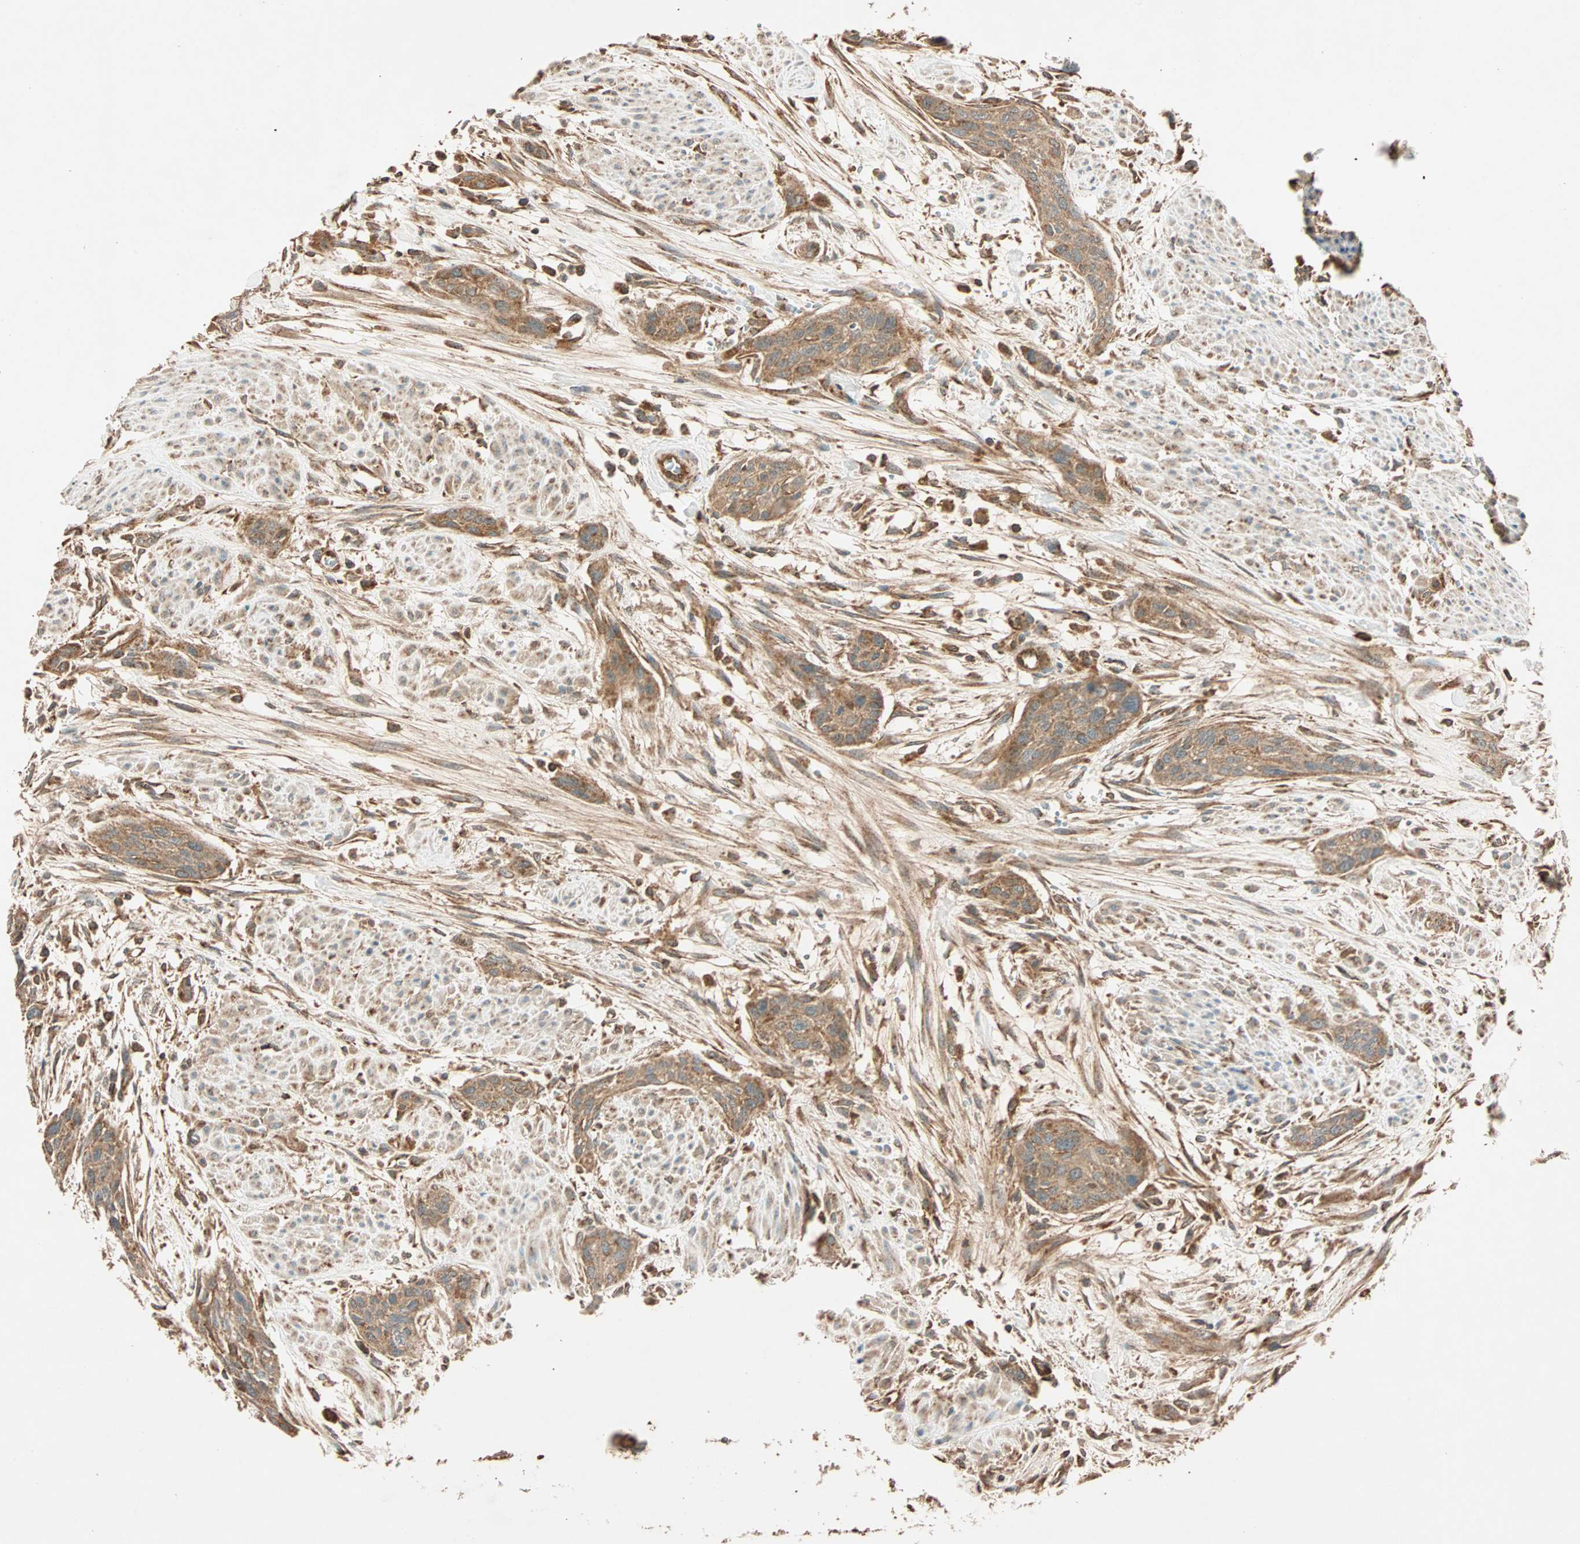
{"staining": {"intensity": "moderate", "quantity": ">75%", "location": "cytoplasmic/membranous"}, "tissue": "urothelial cancer", "cell_type": "Tumor cells", "image_type": "cancer", "snomed": [{"axis": "morphology", "description": "Urothelial carcinoma, High grade"}, {"axis": "topography", "description": "Urinary bladder"}], "caption": "Immunohistochemistry (IHC) of high-grade urothelial carcinoma demonstrates medium levels of moderate cytoplasmic/membranous positivity in about >75% of tumor cells.", "gene": "MAPK1", "patient": {"sex": "male", "age": 35}}